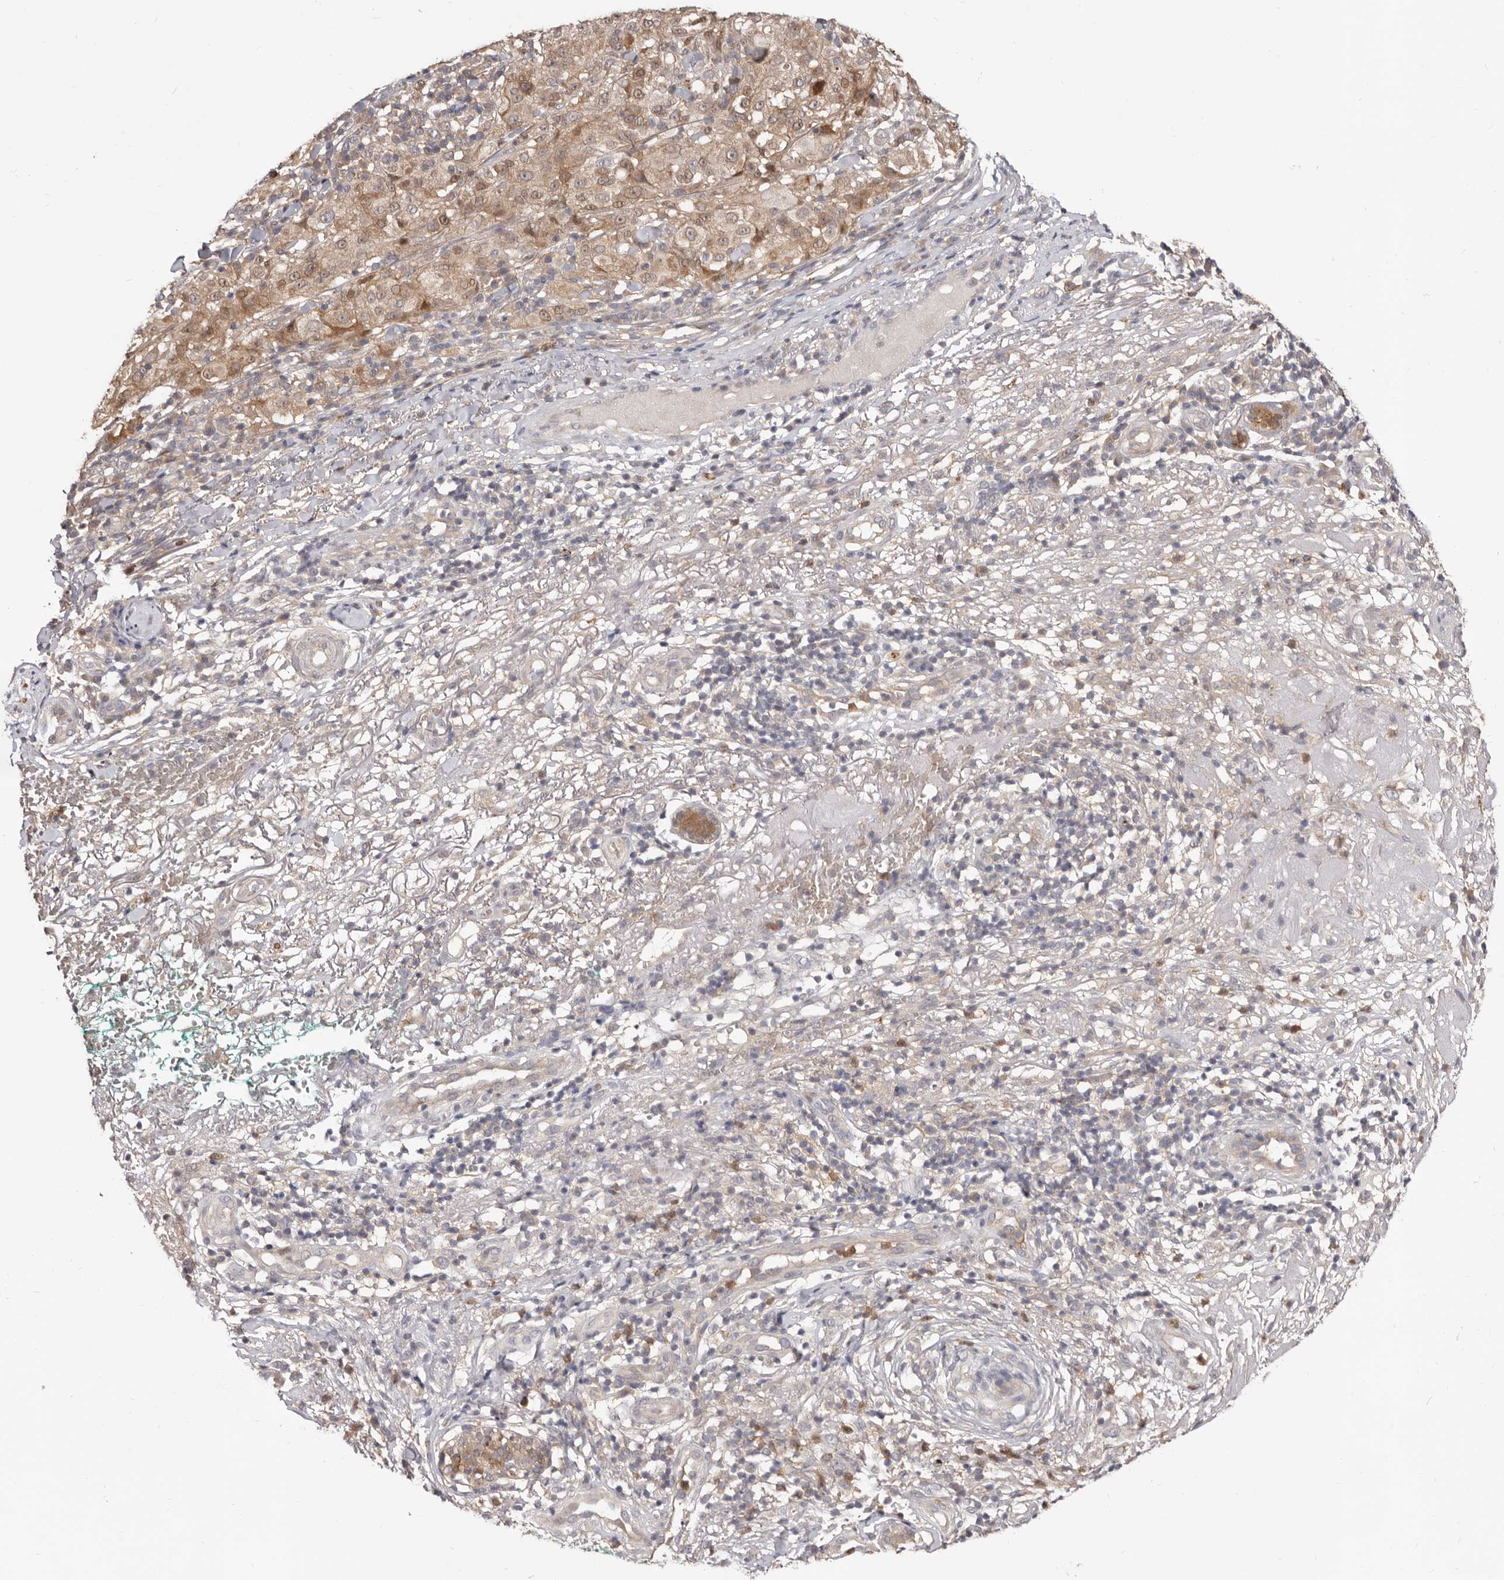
{"staining": {"intensity": "weak", "quantity": ">75%", "location": "cytoplasmic/membranous,nuclear"}, "tissue": "melanoma", "cell_type": "Tumor cells", "image_type": "cancer", "snomed": [{"axis": "morphology", "description": "Necrosis, NOS"}, {"axis": "morphology", "description": "Malignant melanoma, NOS"}, {"axis": "topography", "description": "Skin"}], "caption": "A low amount of weak cytoplasmic/membranous and nuclear expression is present in about >75% of tumor cells in malignant melanoma tissue.", "gene": "TC2N", "patient": {"sex": "female", "age": 87}}